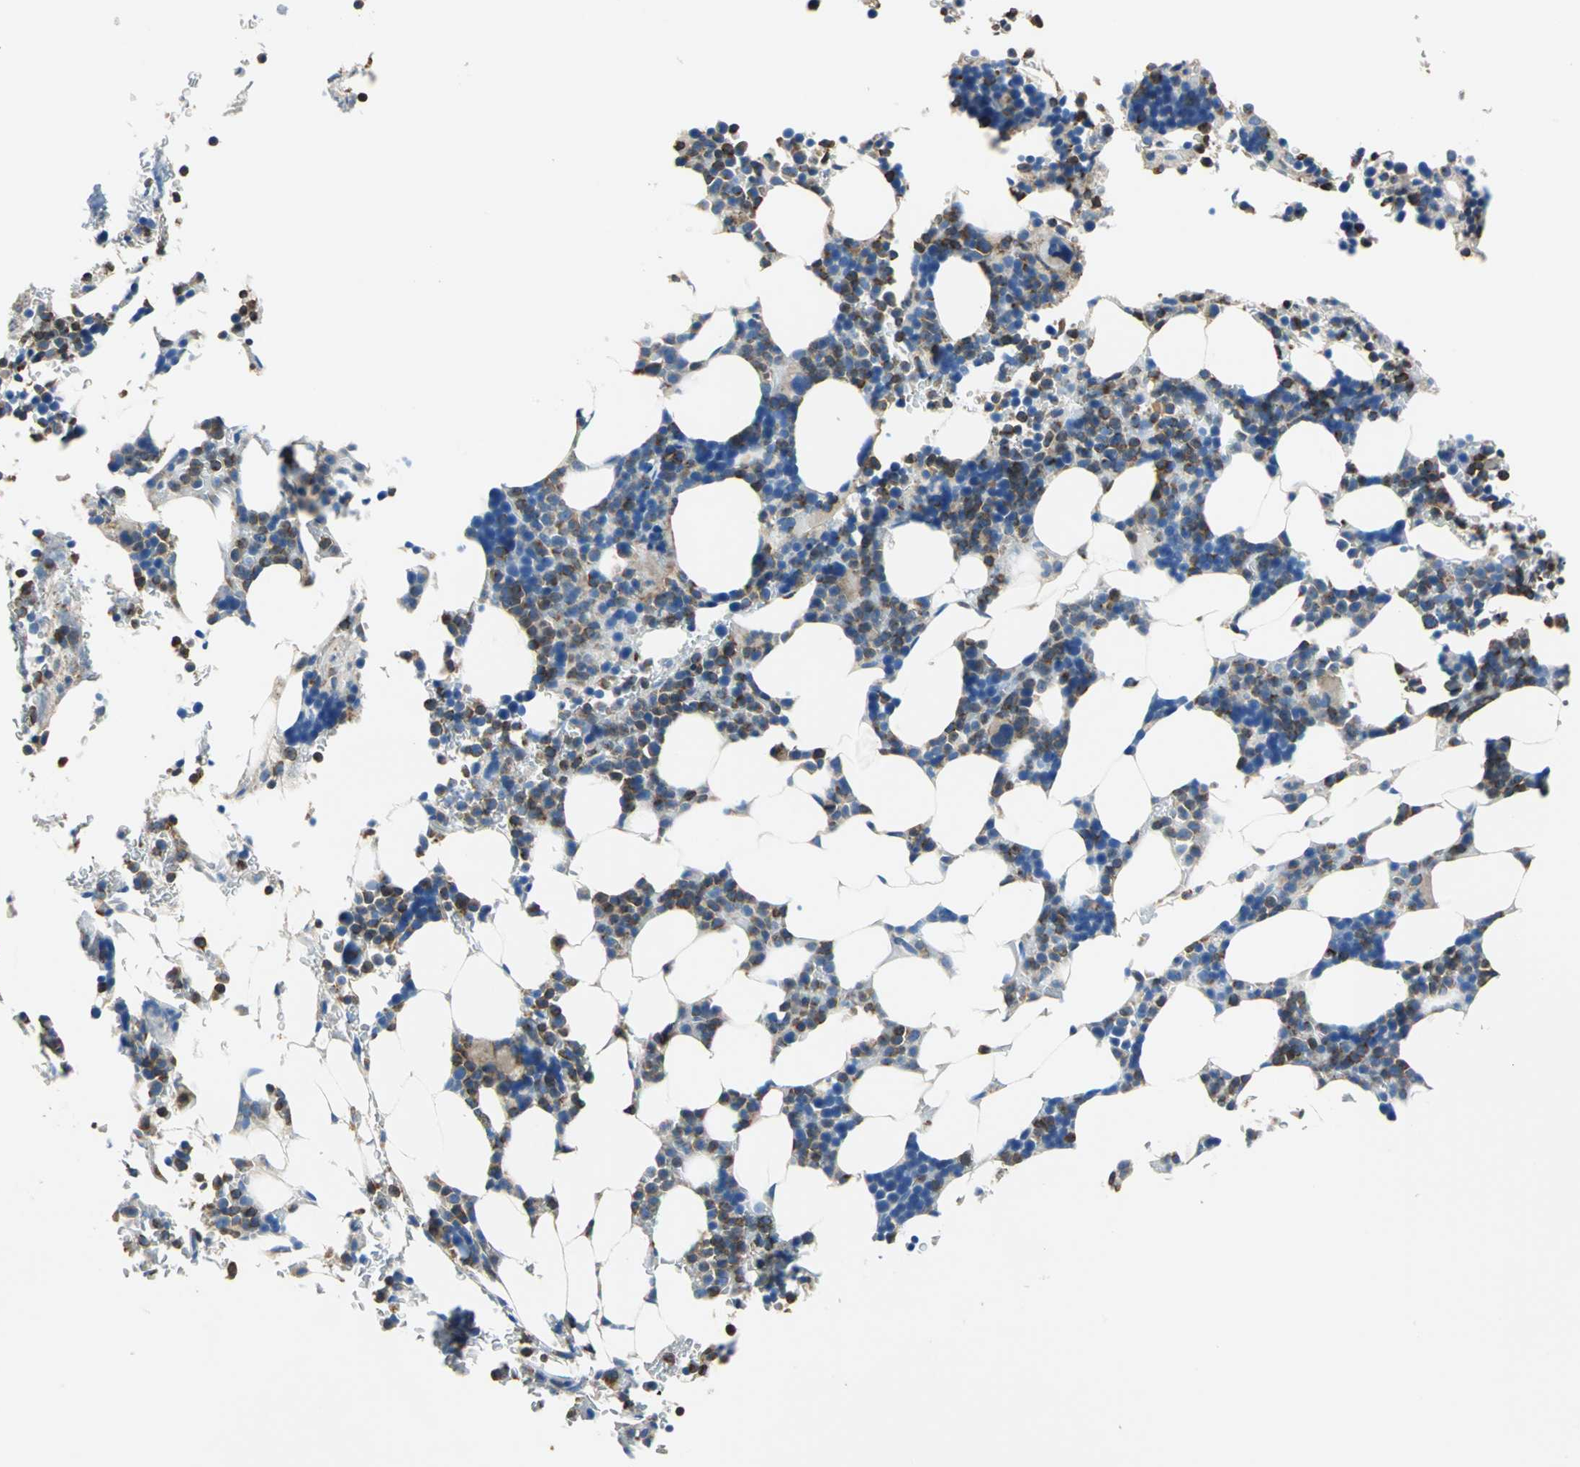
{"staining": {"intensity": "strong", "quantity": "25%-75%", "location": "cytoplasmic/membranous"}, "tissue": "bone marrow", "cell_type": "Hematopoietic cells", "image_type": "normal", "snomed": [{"axis": "morphology", "description": "Normal tissue, NOS"}, {"axis": "topography", "description": "Bone marrow"}], "caption": "Immunohistochemistry (IHC) (DAB (3,3'-diaminobenzidine)) staining of normal human bone marrow reveals strong cytoplasmic/membranous protein staining in approximately 25%-75% of hematopoietic cells.", "gene": "SEPTIN11", "patient": {"sex": "female", "age": 73}}